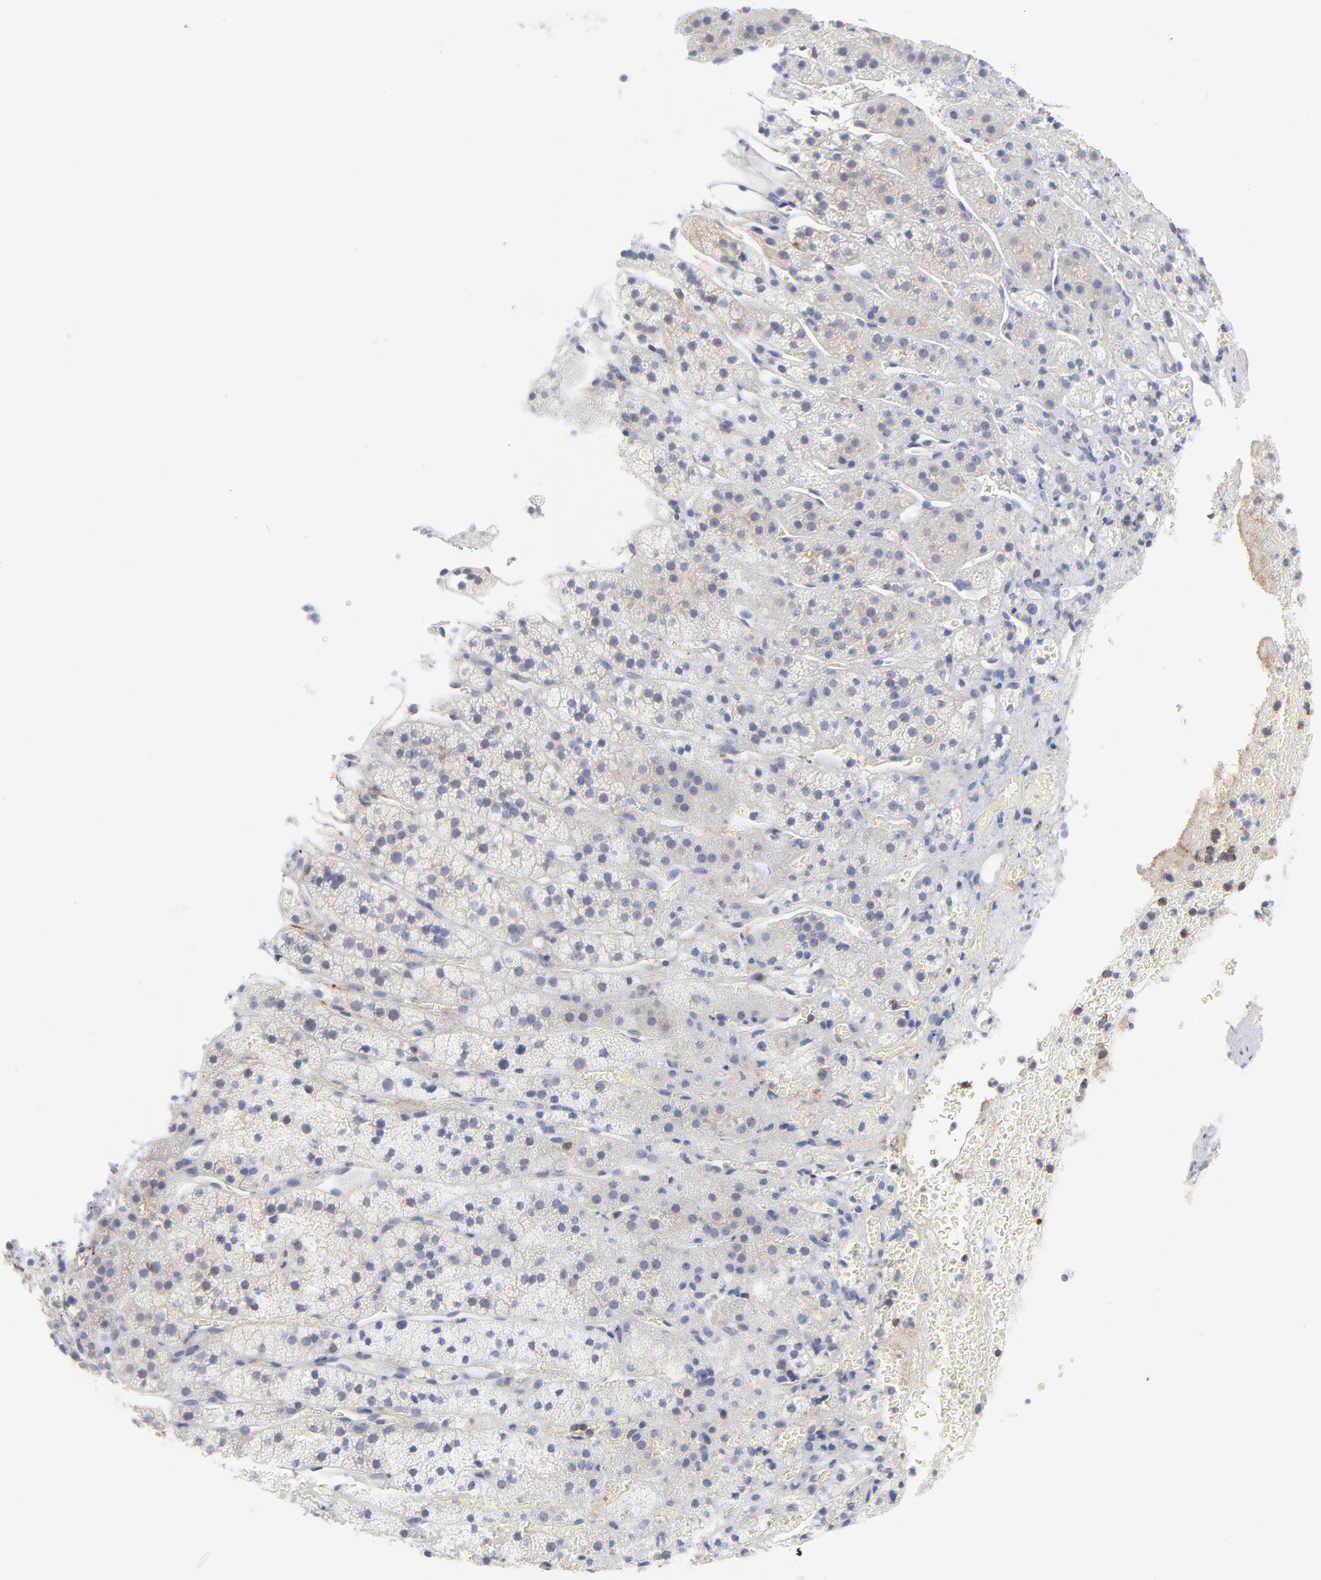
{"staining": {"intensity": "negative", "quantity": "none", "location": "none"}, "tissue": "adrenal gland", "cell_type": "Glandular cells", "image_type": "normal", "snomed": [{"axis": "morphology", "description": "Normal tissue, NOS"}, {"axis": "topography", "description": "Adrenal gland"}], "caption": "The photomicrograph displays no staining of glandular cells in unremarkable adrenal gland. (DAB (3,3'-diaminobenzidine) immunohistochemistry visualized using brightfield microscopy, high magnification).", "gene": "SEPTIN11", "patient": {"sex": "female", "age": 44}}